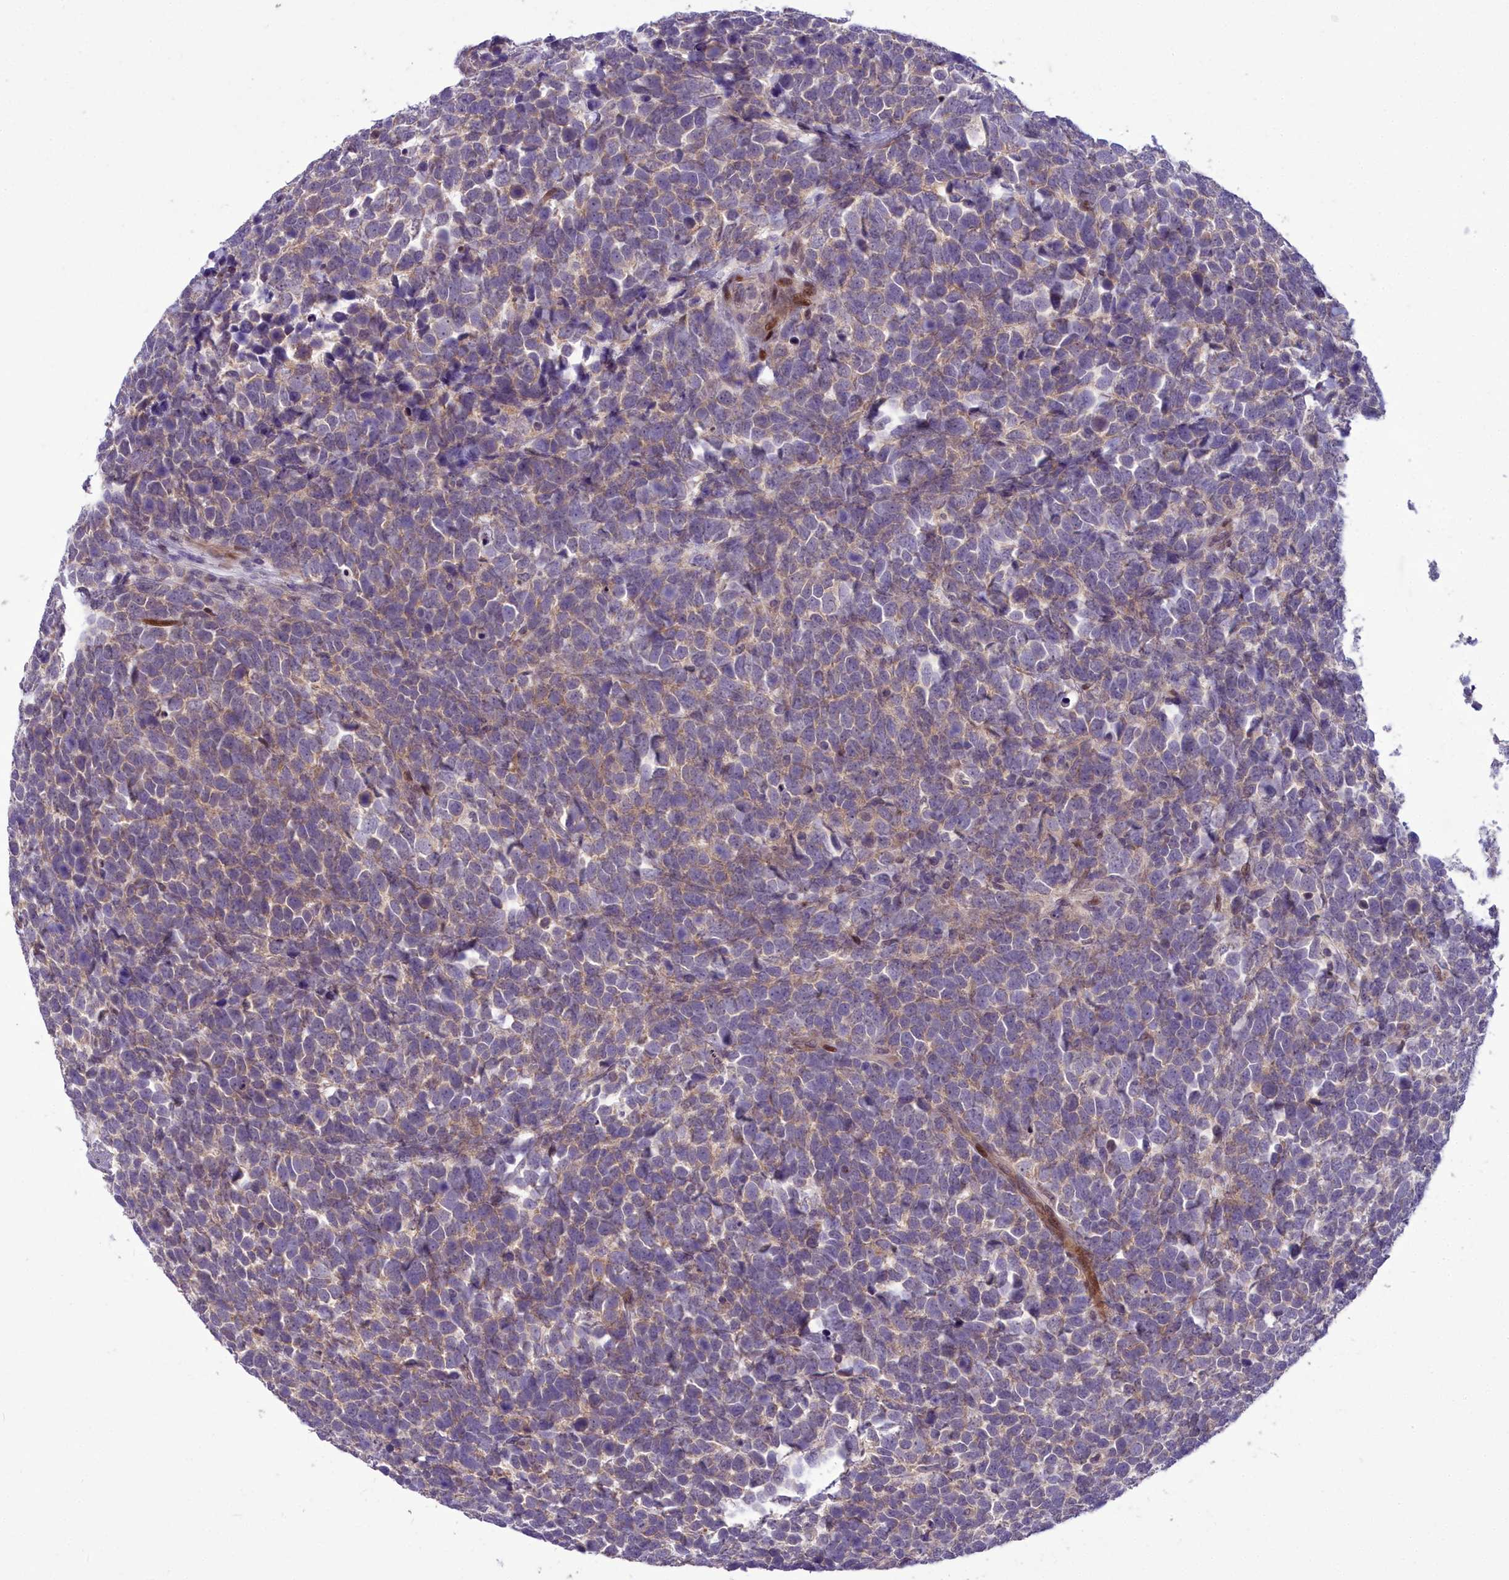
{"staining": {"intensity": "weak", "quantity": "25%-75%", "location": "cytoplasmic/membranous"}, "tissue": "urothelial cancer", "cell_type": "Tumor cells", "image_type": "cancer", "snomed": [{"axis": "morphology", "description": "Urothelial carcinoma, High grade"}, {"axis": "topography", "description": "Urinary bladder"}], "caption": "This is a histology image of IHC staining of urothelial cancer, which shows weak positivity in the cytoplasmic/membranous of tumor cells.", "gene": "AP1M1", "patient": {"sex": "female", "age": 82}}